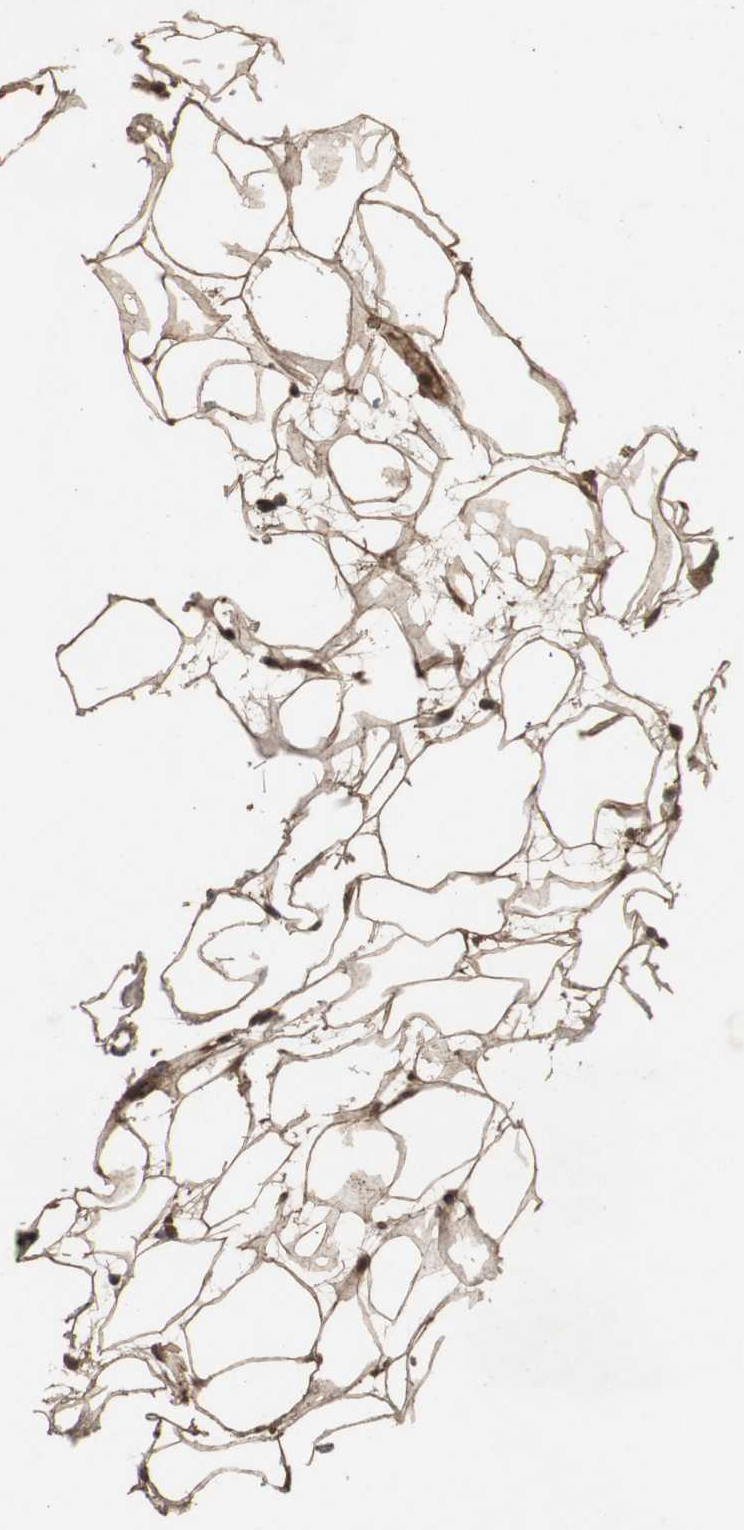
{"staining": {"intensity": "moderate", "quantity": "25%-75%", "location": "cytoplasmic/membranous"}, "tissue": "adipose tissue", "cell_type": "Adipocytes", "image_type": "normal", "snomed": [{"axis": "morphology", "description": "Normal tissue, NOS"}, {"axis": "topography", "description": "Breast"}], "caption": "Human adipose tissue stained with a brown dye reveals moderate cytoplasmic/membranous positive staining in approximately 25%-75% of adipocytes.", "gene": "EMX1", "patient": {"sex": "female", "age": 22}}